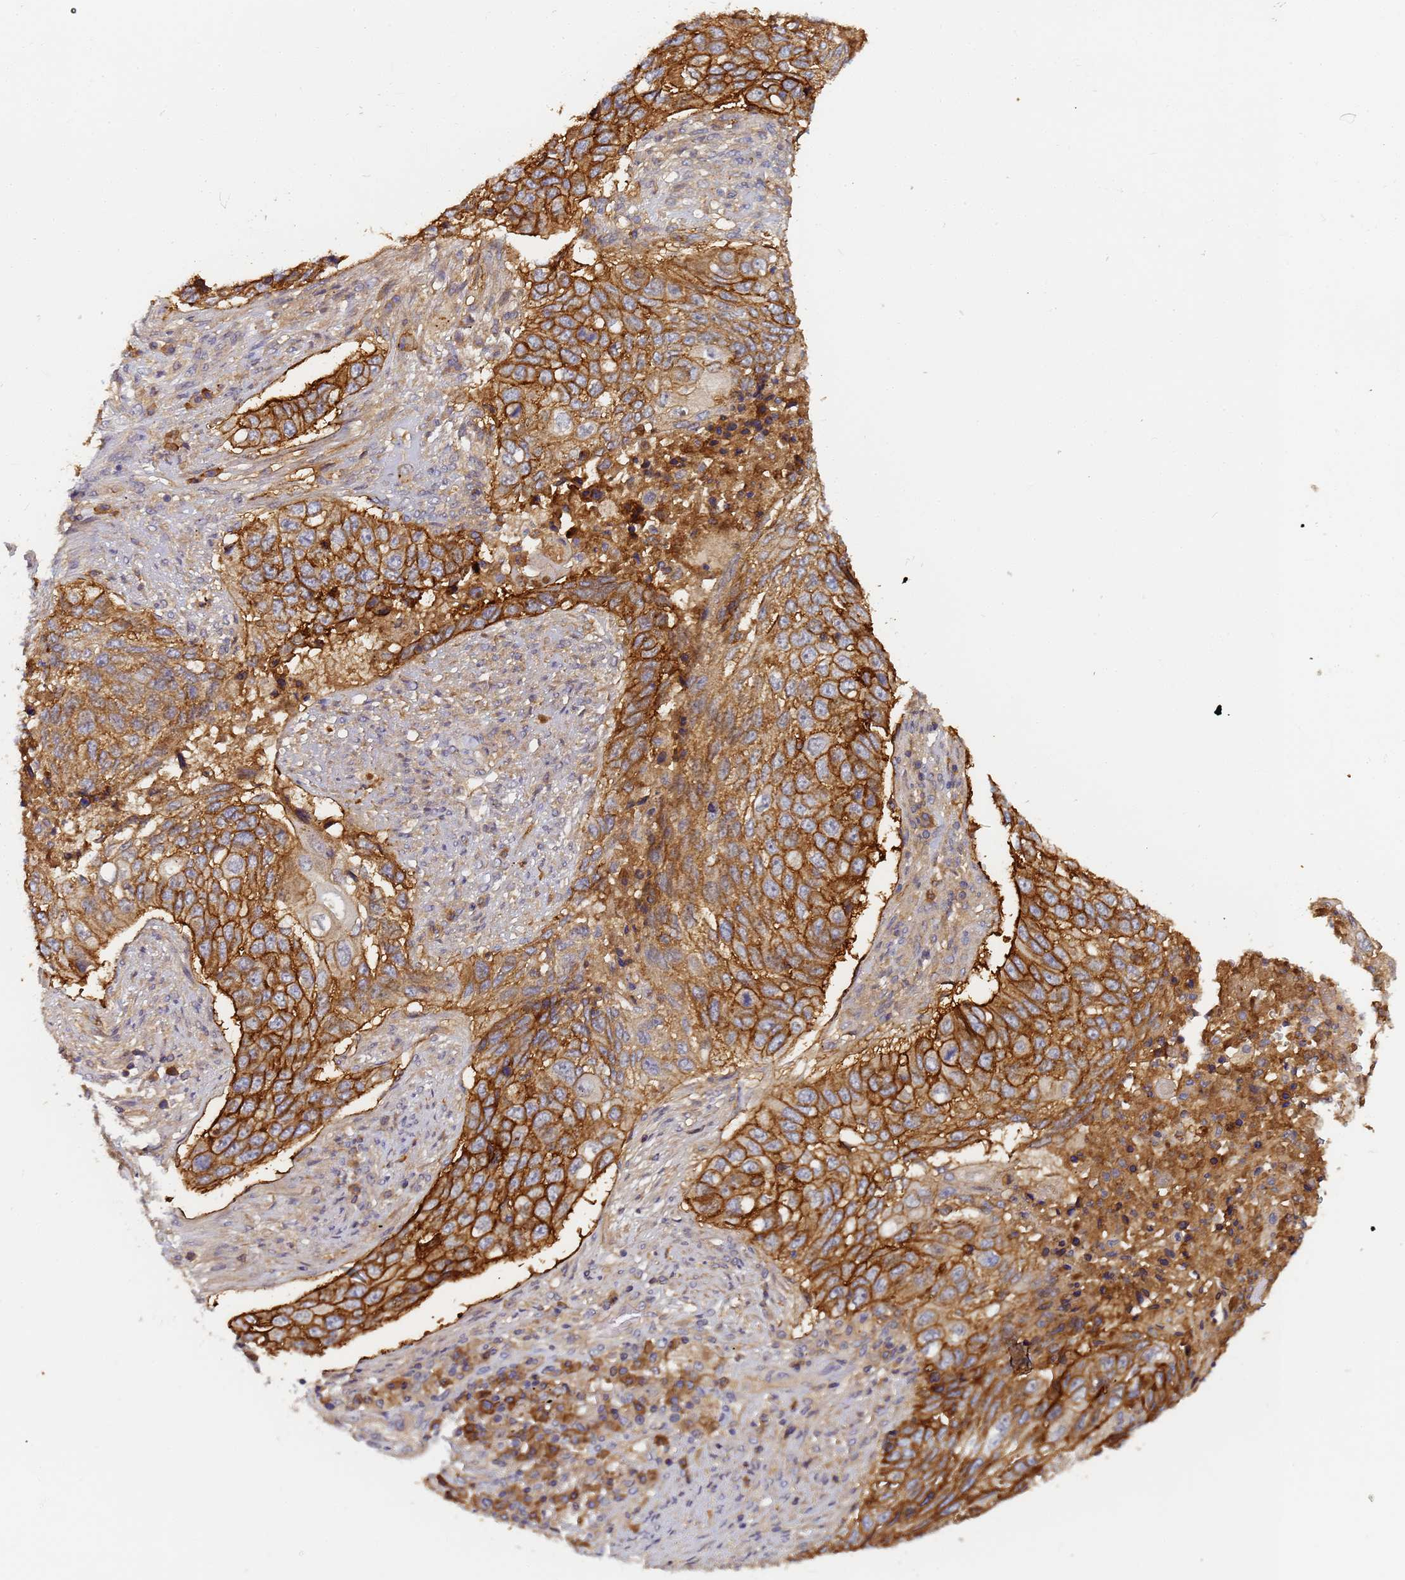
{"staining": {"intensity": "moderate", "quantity": ">75%", "location": "cytoplasmic/membranous"}, "tissue": "lung cancer", "cell_type": "Tumor cells", "image_type": "cancer", "snomed": [{"axis": "morphology", "description": "Squamous cell carcinoma, NOS"}, {"axis": "topography", "description": "Lung"}], "caption": "Human lung cancer stained with a brown dye displays moderate cytoplasmic/membranous positive positivity in about >75% of tumor cells.", "gene": "LRRC69", "patient": {"sex": "female", "age": 63}}